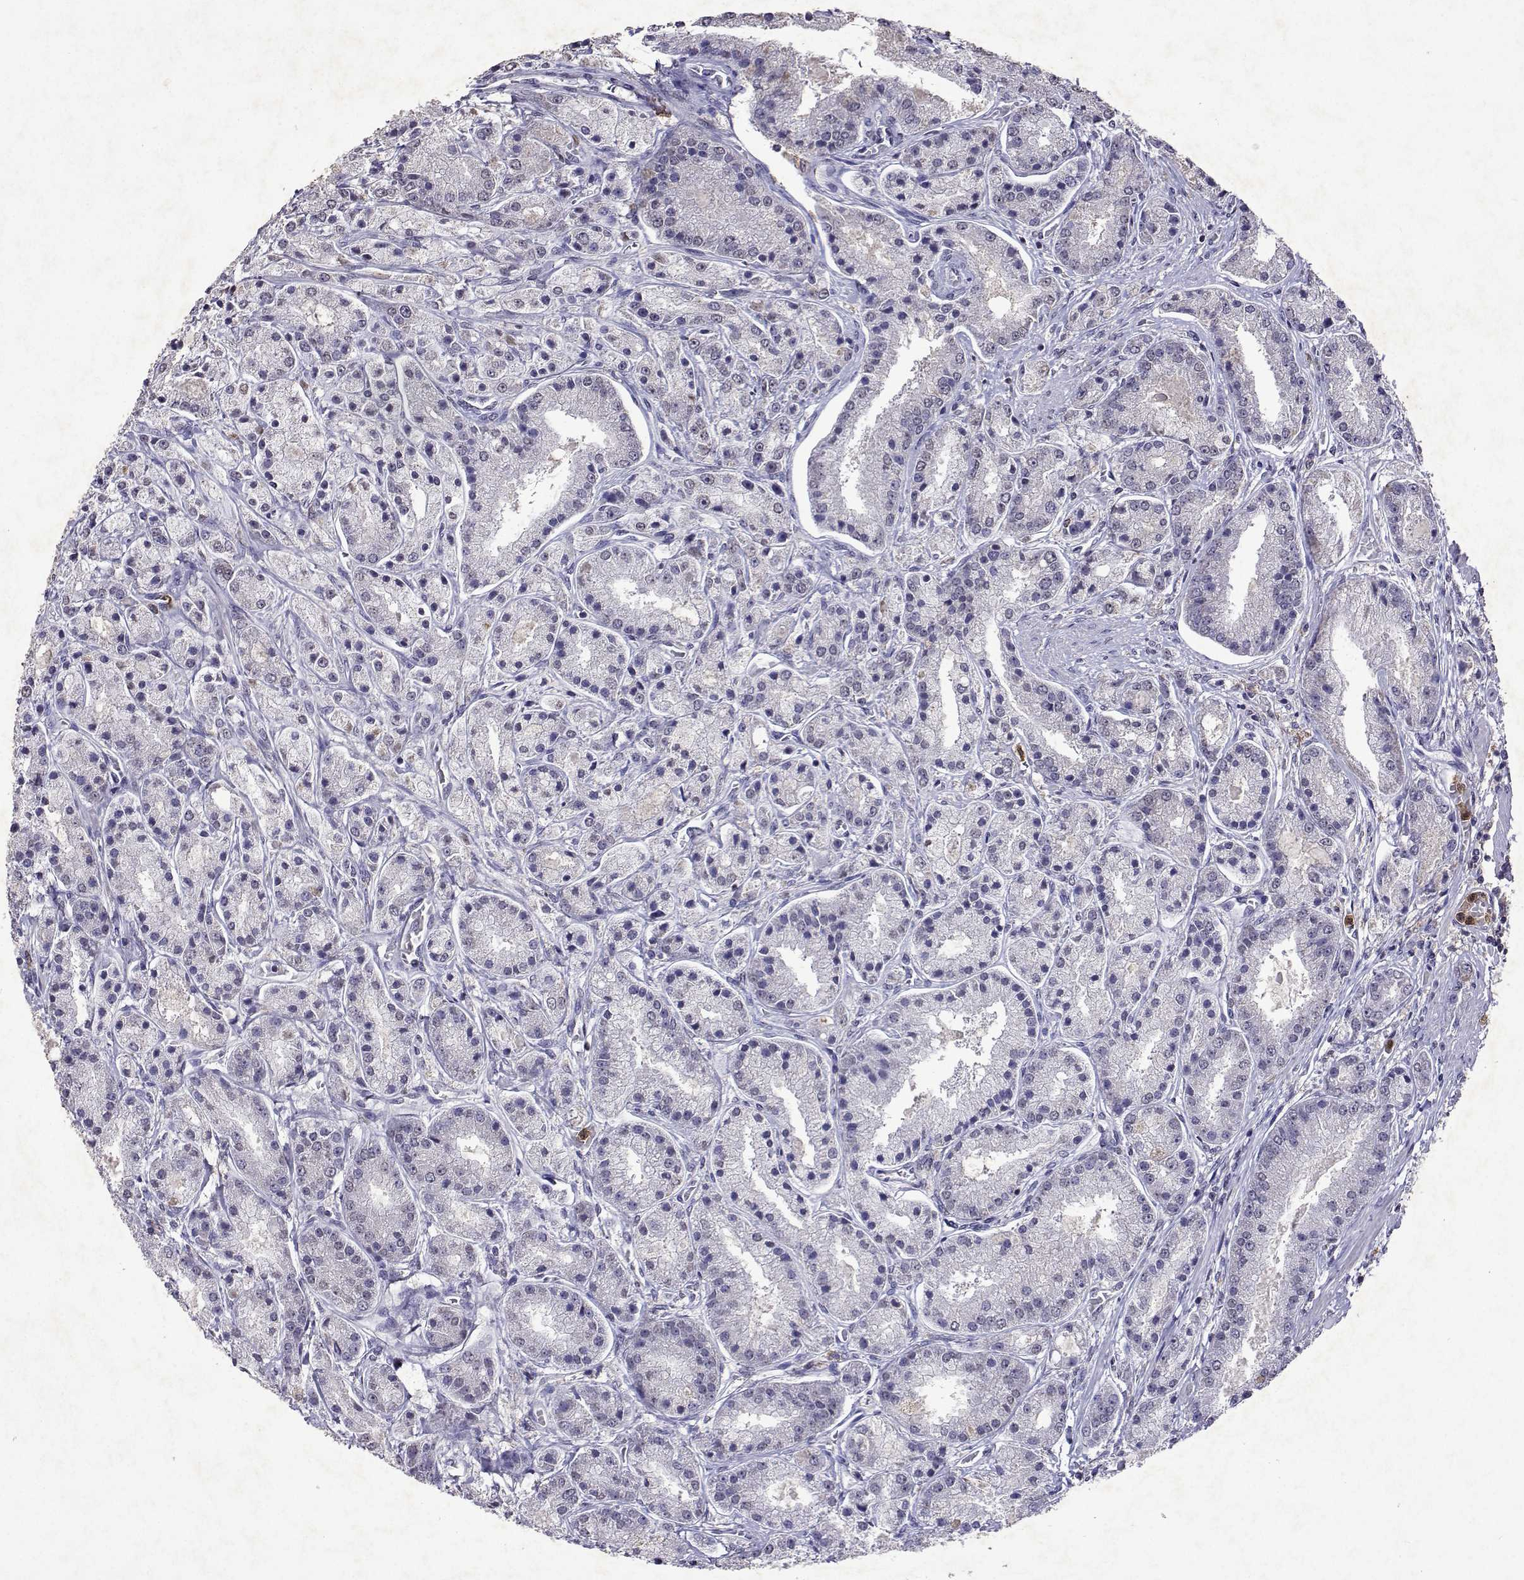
{"staining": {"intensity": "negative", "quantity": "none", "location": "none"}, "tissue": "prostate cancer", "cell_type": "Tumor cells", "image_type": "cancer", "snomed": [{"axis": "morphology", "description": "Adenocarcinoma, High grade"}, {"axis": "topography", "description": "Prostate"}], "caption": "Prostate cancer (adenocarcinoma (high-grade)) stained for a protein using immunohistochemistry (IHC) exhibits no expression tumor cells.", "gene": "APAF1", "patient": {"sex": "male", "age": 67}}